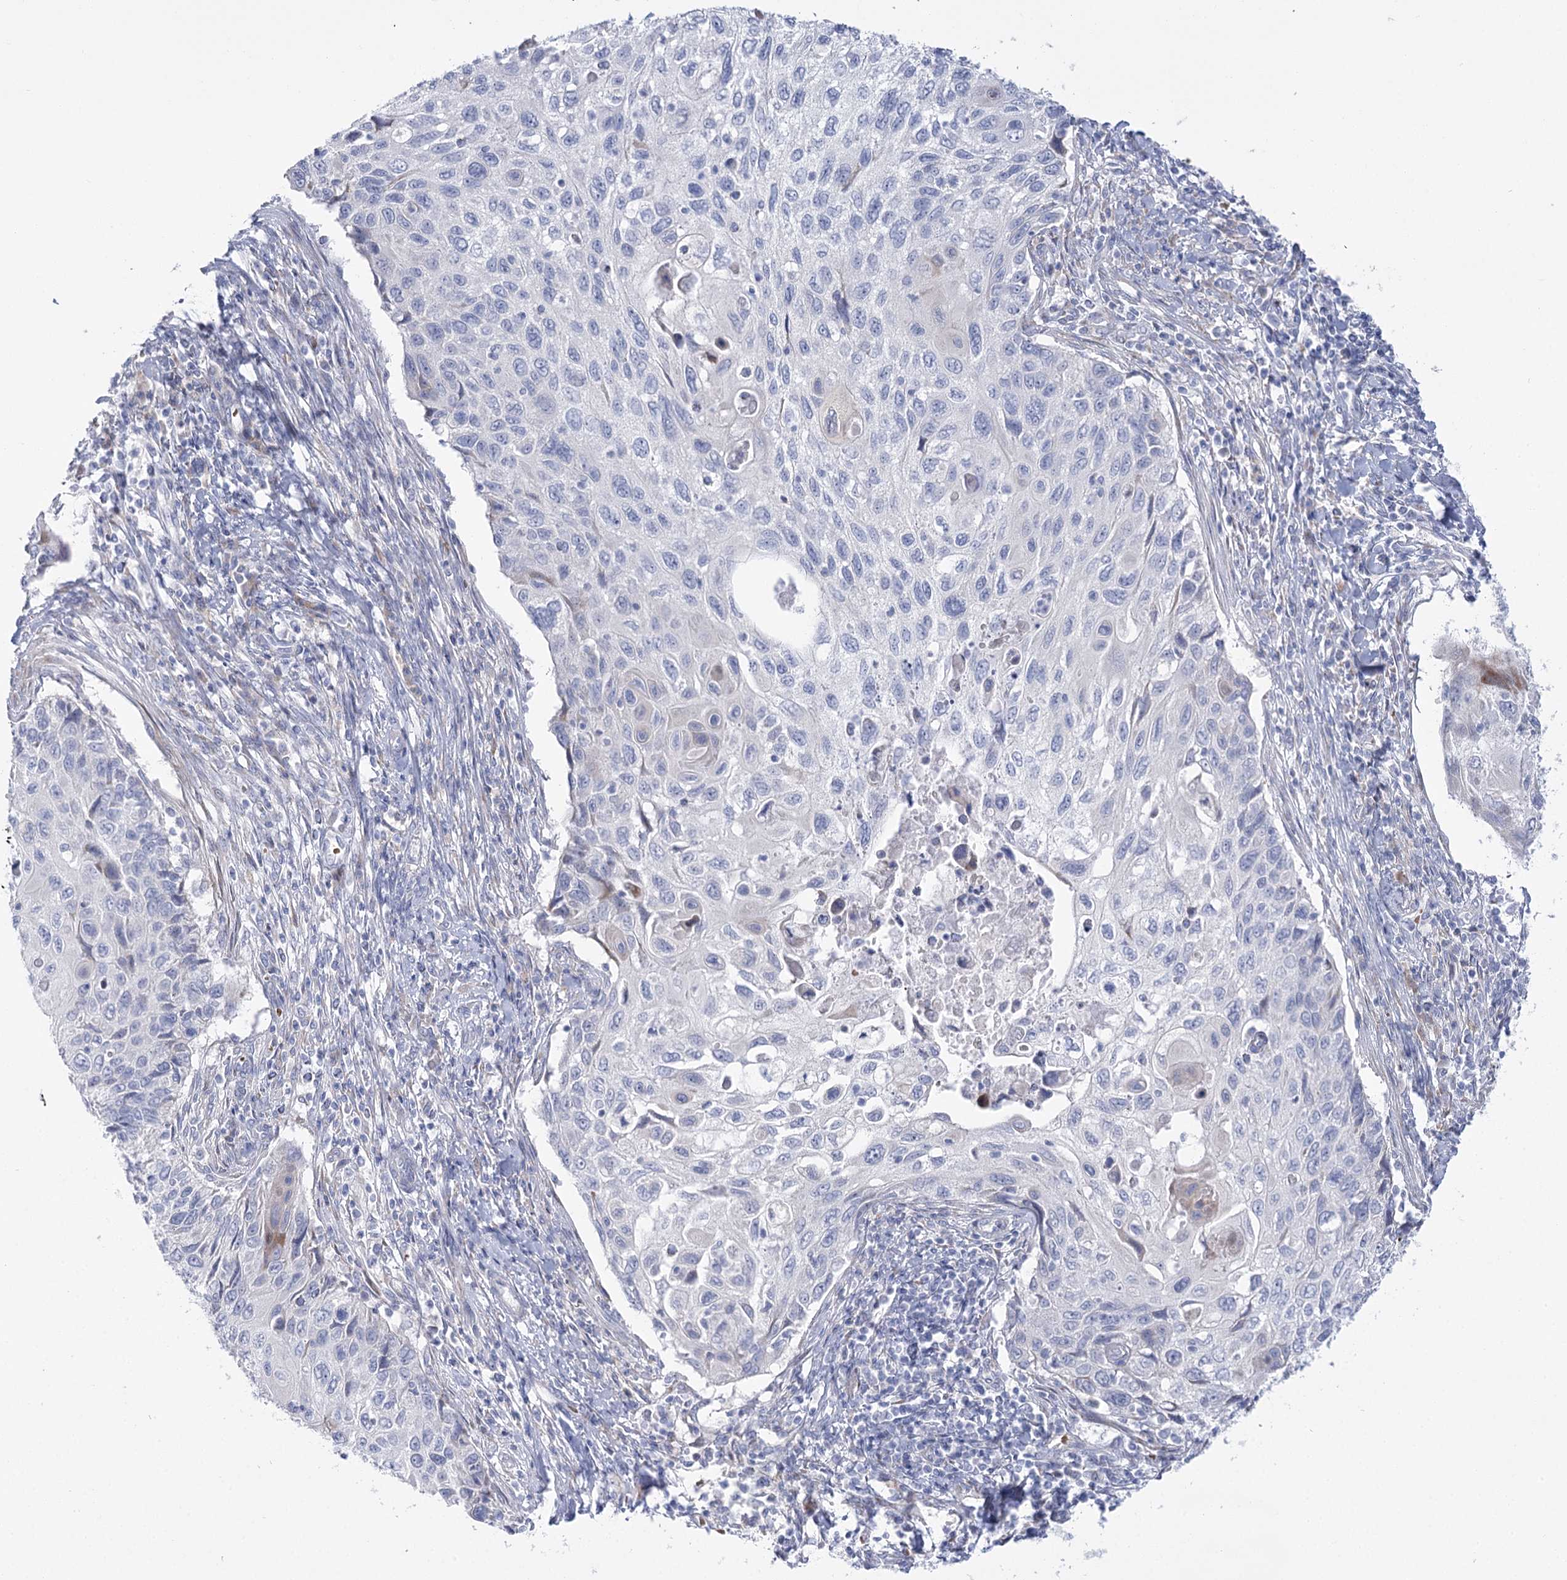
{"staining": {"intensity": "negative", "quantity": "none", "location": "none"}, "tissue": "cervical cancer", "cell_type": "Tumor cells", "image_type": "cancer", "snomed": [{"axis": "morphology", "description": "Squamous cell carcinoma, NOS"}, {"axis": "topography", "description": "Cervix"}], "caption": "High power microscopy histopathology image of an immunohistochemistry histopathology image of squamous cell carcinoma (cervical), revealing no significant staining in tumor cells.", "gene": "SIAE", "patient": {"sex": "female", "age": 70}}